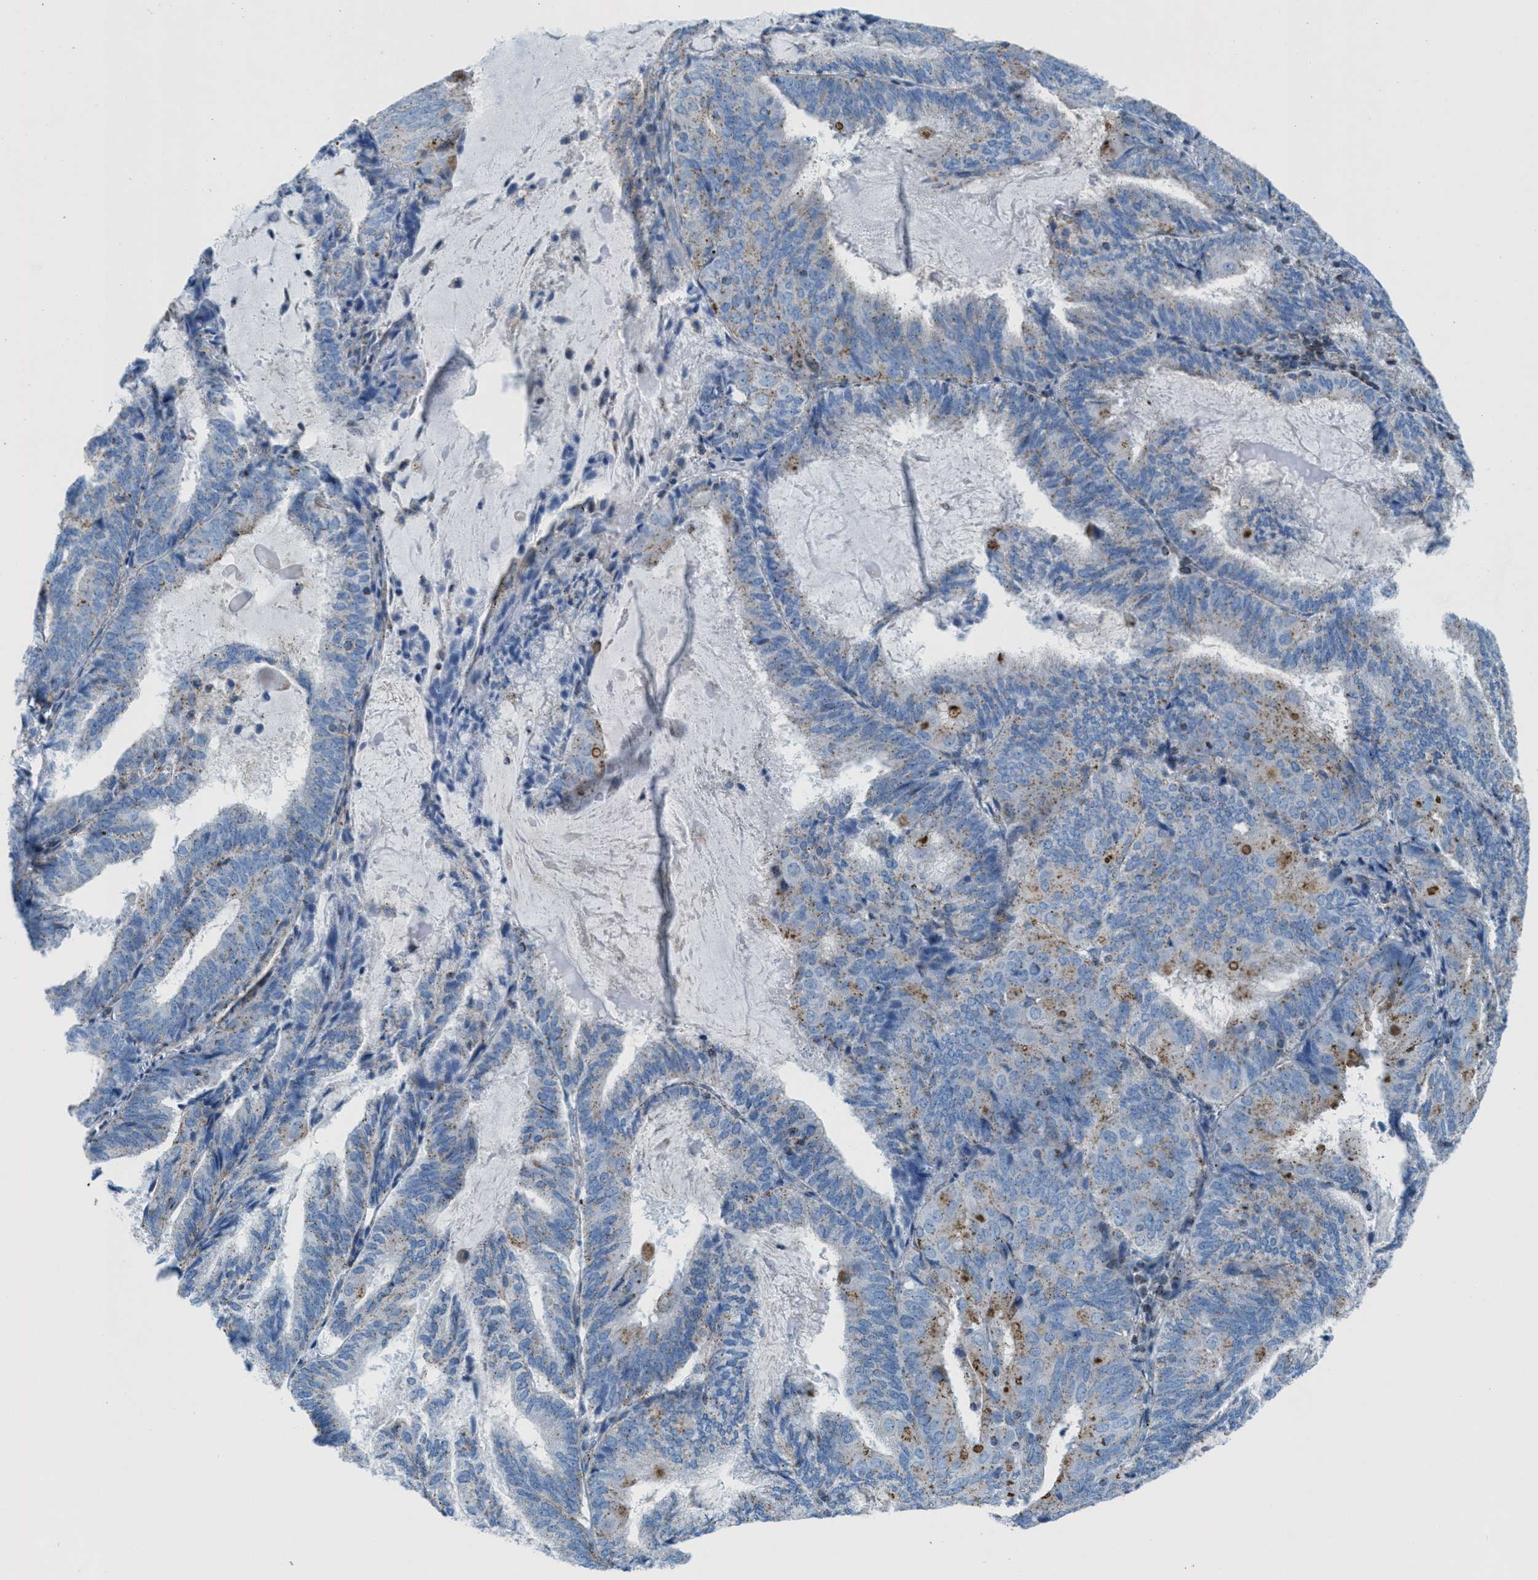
{"staining": {"intensity": "weak", "quantity": "<25%", "location": "cytoplasmic/membranous"}, "tissue": "endometrial cancer", "cell_type": "Tumor cells", "image_type": "cancer", "snomed": [{"axis": "morphology", "description": "Adenocarcinoma, NOS"}, {"axis": "topography", "description": "Endometrium"}], "caption": "There is no significant positivity in tumor cells of endometrial adenocarcinoma.", "gene": "MFSD13A", "patient": {"sex": "female", "age": 81}}